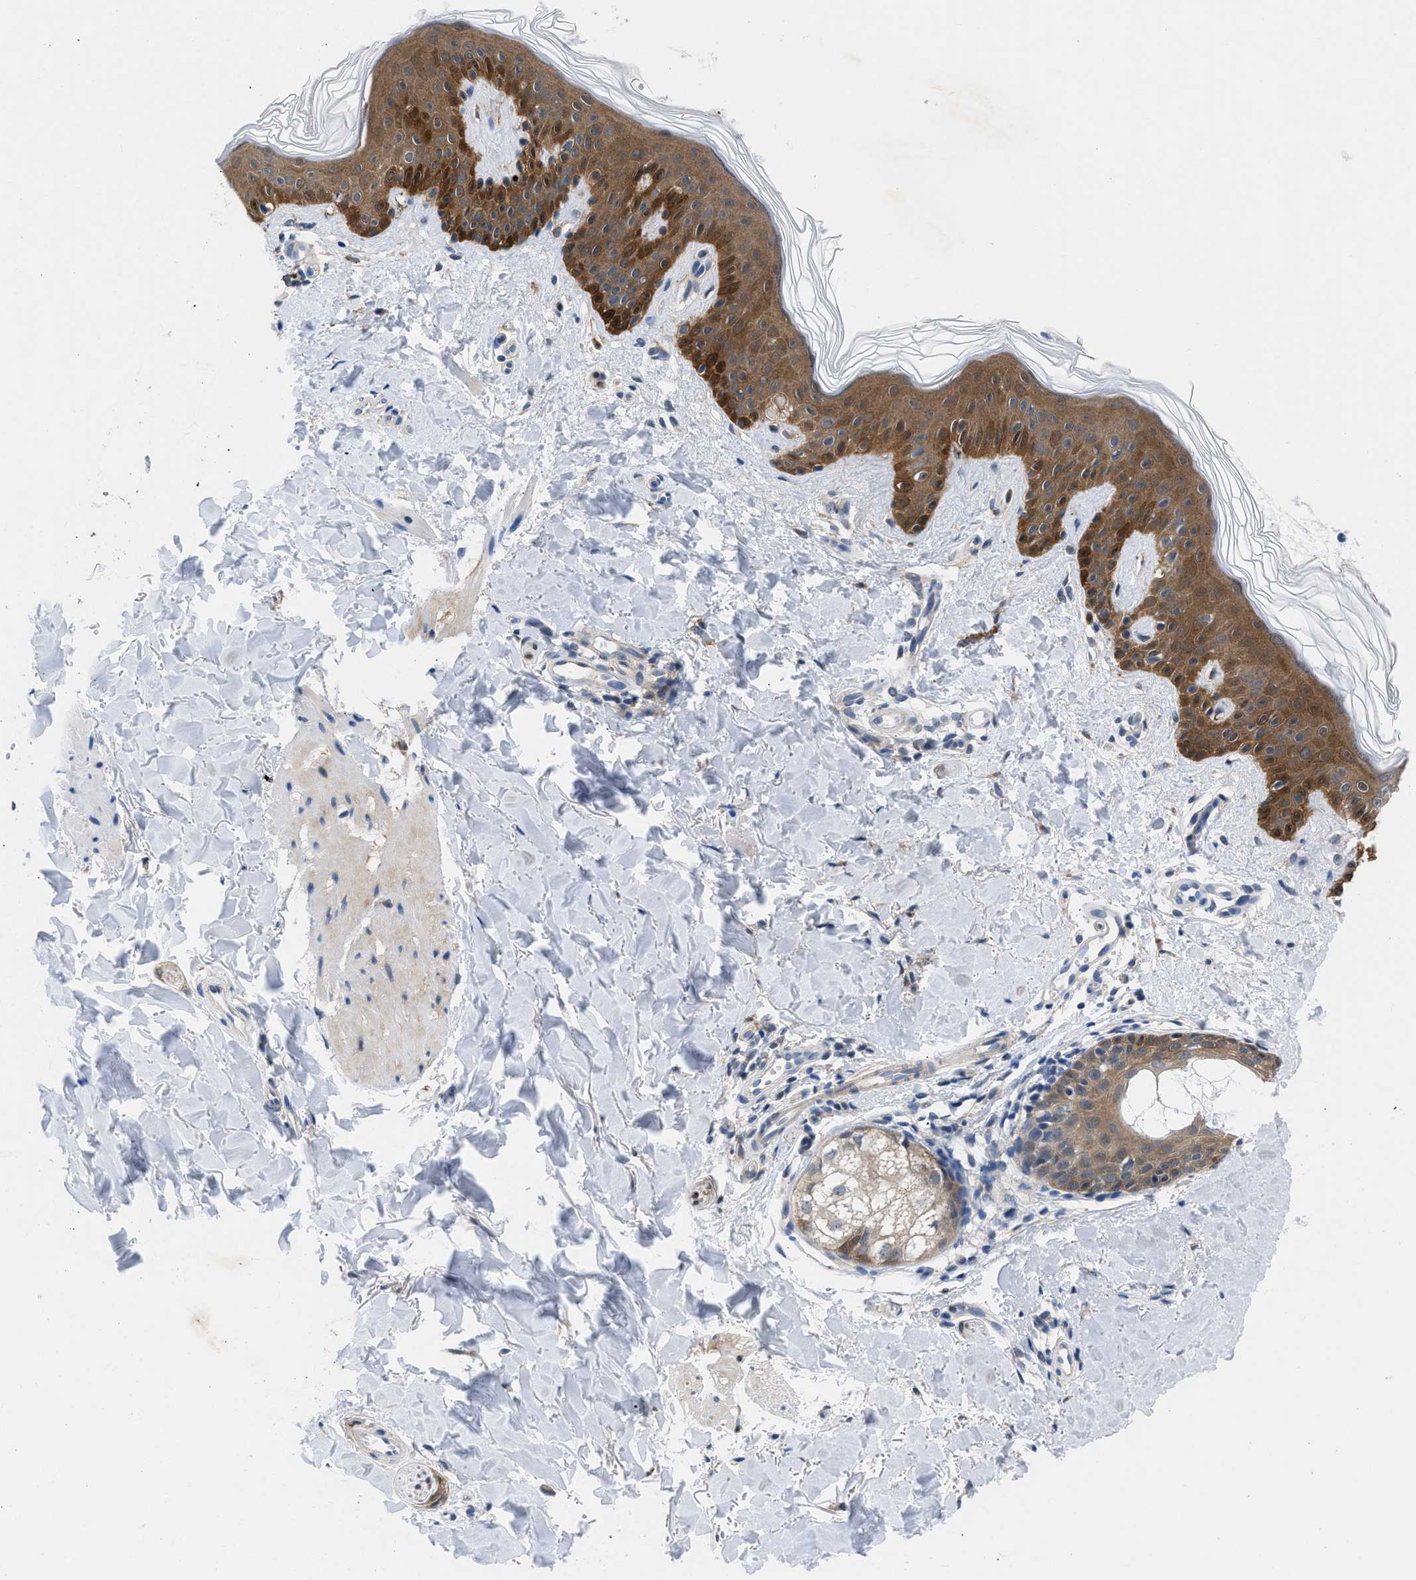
{"staining": {"intensity": "negative", "quantity": "none", "location": "none"}, "tissue": "skin", "cell_type": "Fibroblasts", "image_type": "normal", "snomed": [{"axis": "morphology", "description": "Normal tissue, NOS"}, {"axis": "topography", "description": "Skin"}], "caption": "IHC micrograph of normal human skin stained for a protein (brown), which displays no staining in fibroblasts. The staining is performed using DAB (3,3'-diaminobenzidine) brown chromogen with nuclei counter-stained in using hematoxylin.", "gene": "CBR1", "patient": {"sex": "male", "age": 40}}